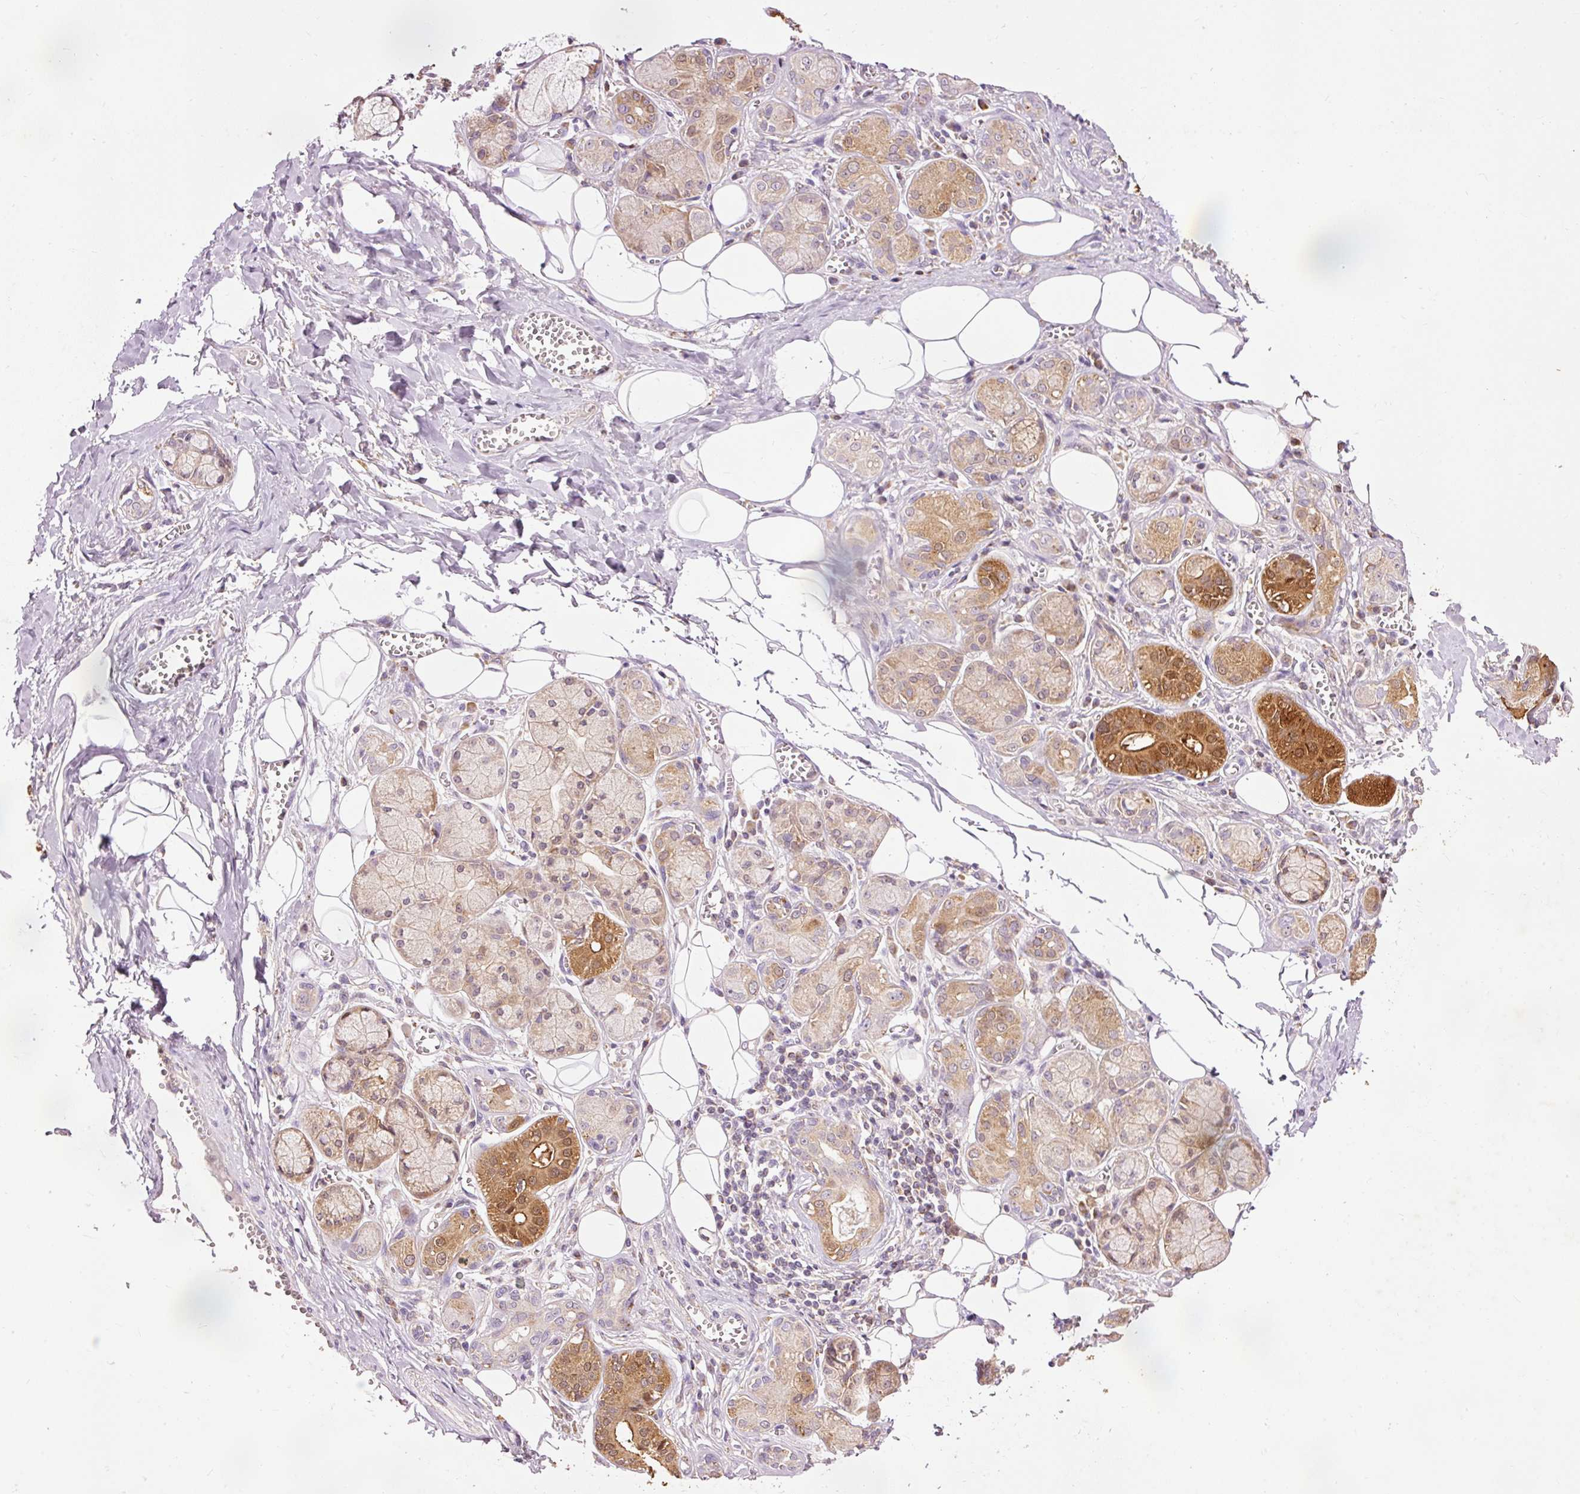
{"staining": {"intensity": "moderate", "quantity": "25%-75%", "location": "cytoplasmic/membranous,nuclear"}, "tissue": "salivary gland", "cell_type": "Glandular cells", "image_type": "normal", "snomed": [{"axis": "morphology", "description": "Normal tissue, NOS"}, {"axis": "topography", "description": "Salivary gland"}], "caption": "Unremarkable salivary gland shows moderate cytoplasmic/membranous,nuclear expression in about 25%-75% of glandular cells.", "gene": "PRDX5", "patient": {"sex": "male", "age": 74}}